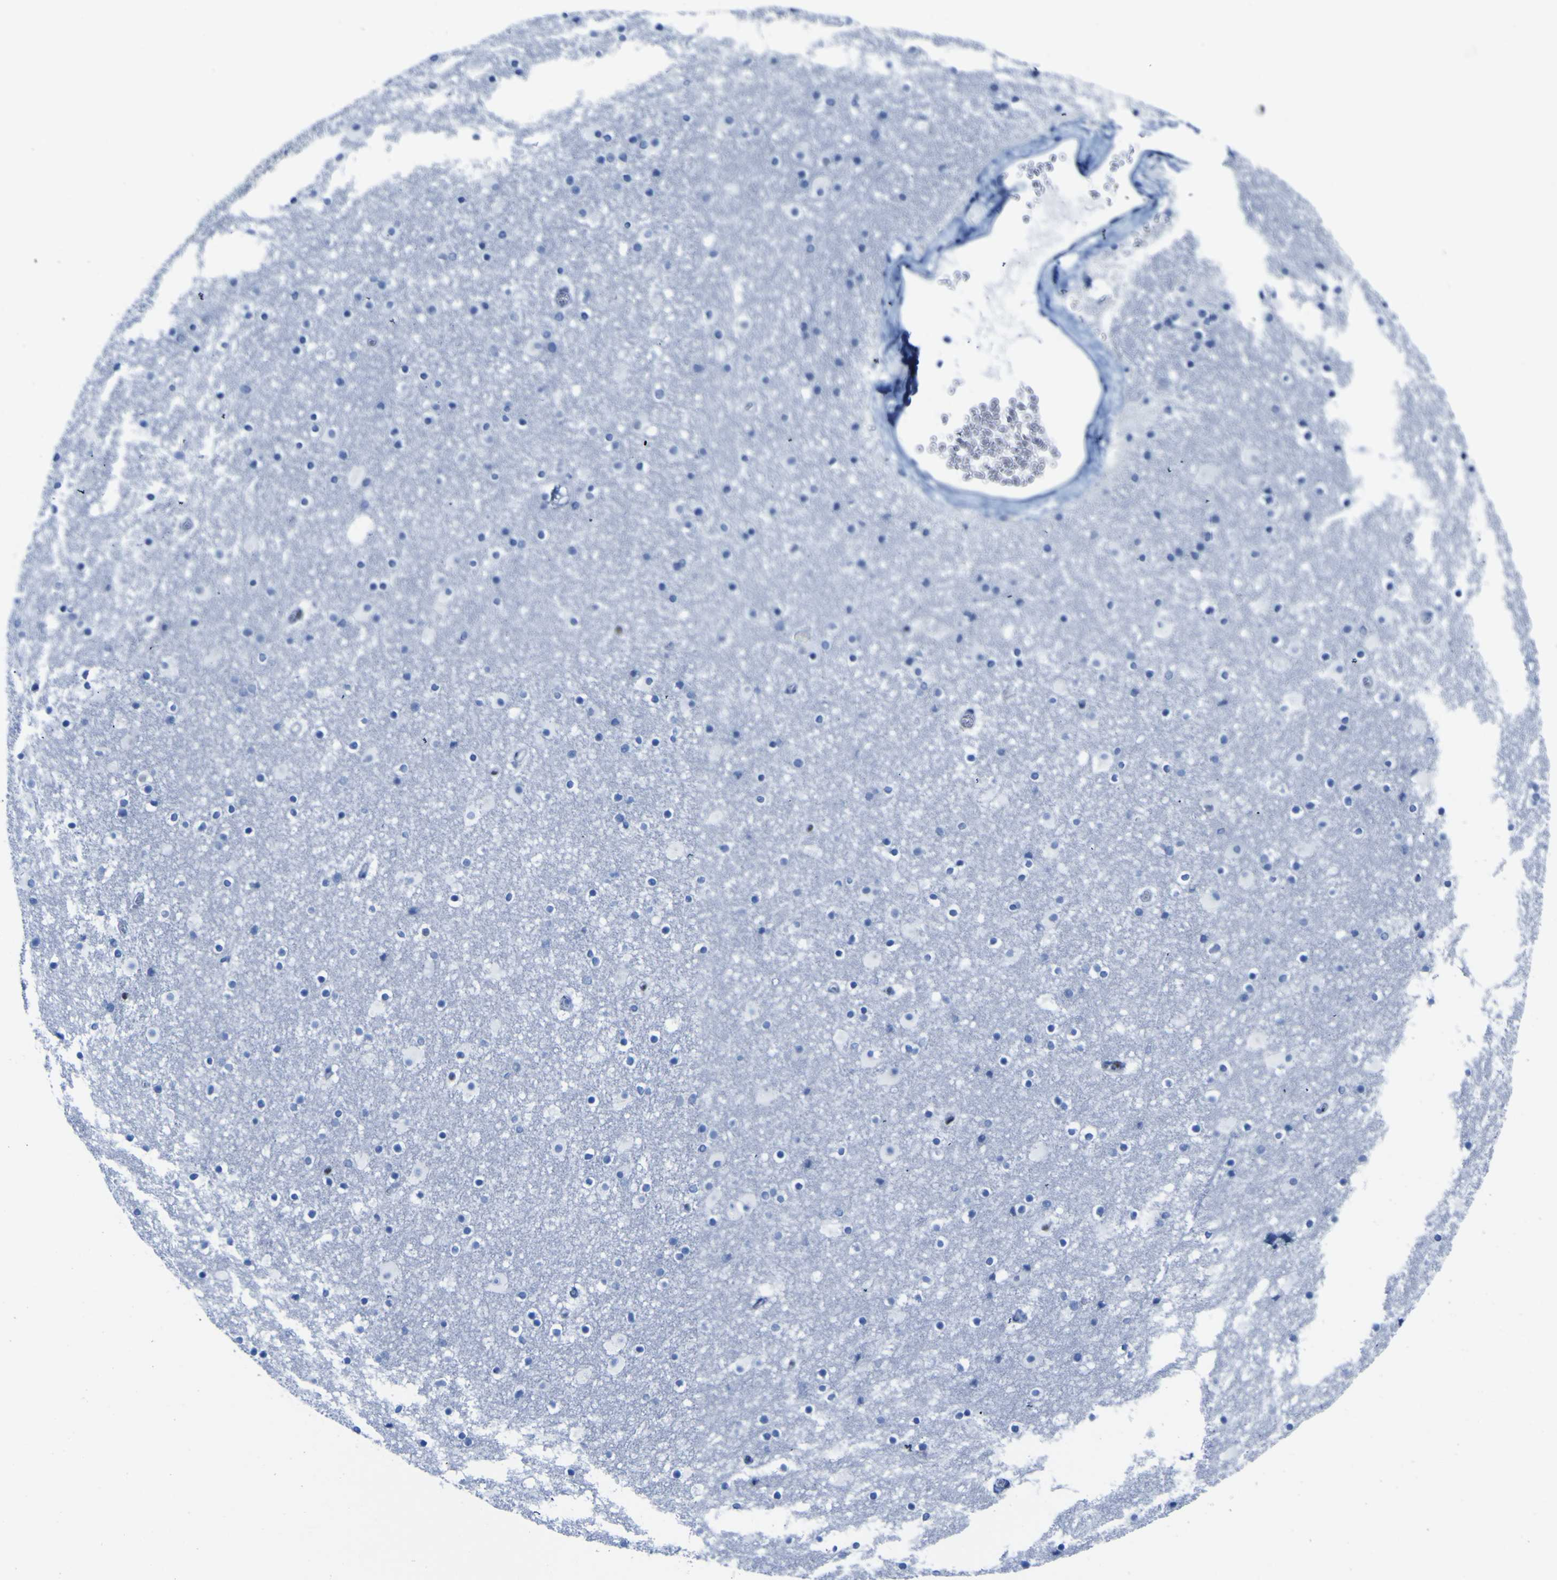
{"staining": {"intensity": "negative", "quantity": "none", "location": "none"}, "tissue": "caudate", "cell_type": "Glial cells", "image_type": "normal", "snomed": [{"axis": "morphology", "description": "Normal tissue, NOS"}, {"axis": "topography", "description": "Lateral ventricle wall"}], "caption": "Protein analysis of normal caudate reveals no significant positivity in glial cells. (DAB IHC with hematoxylin counter stain).", "gene": "DACH1", "patient": {"sex": "male", "age": 45}}